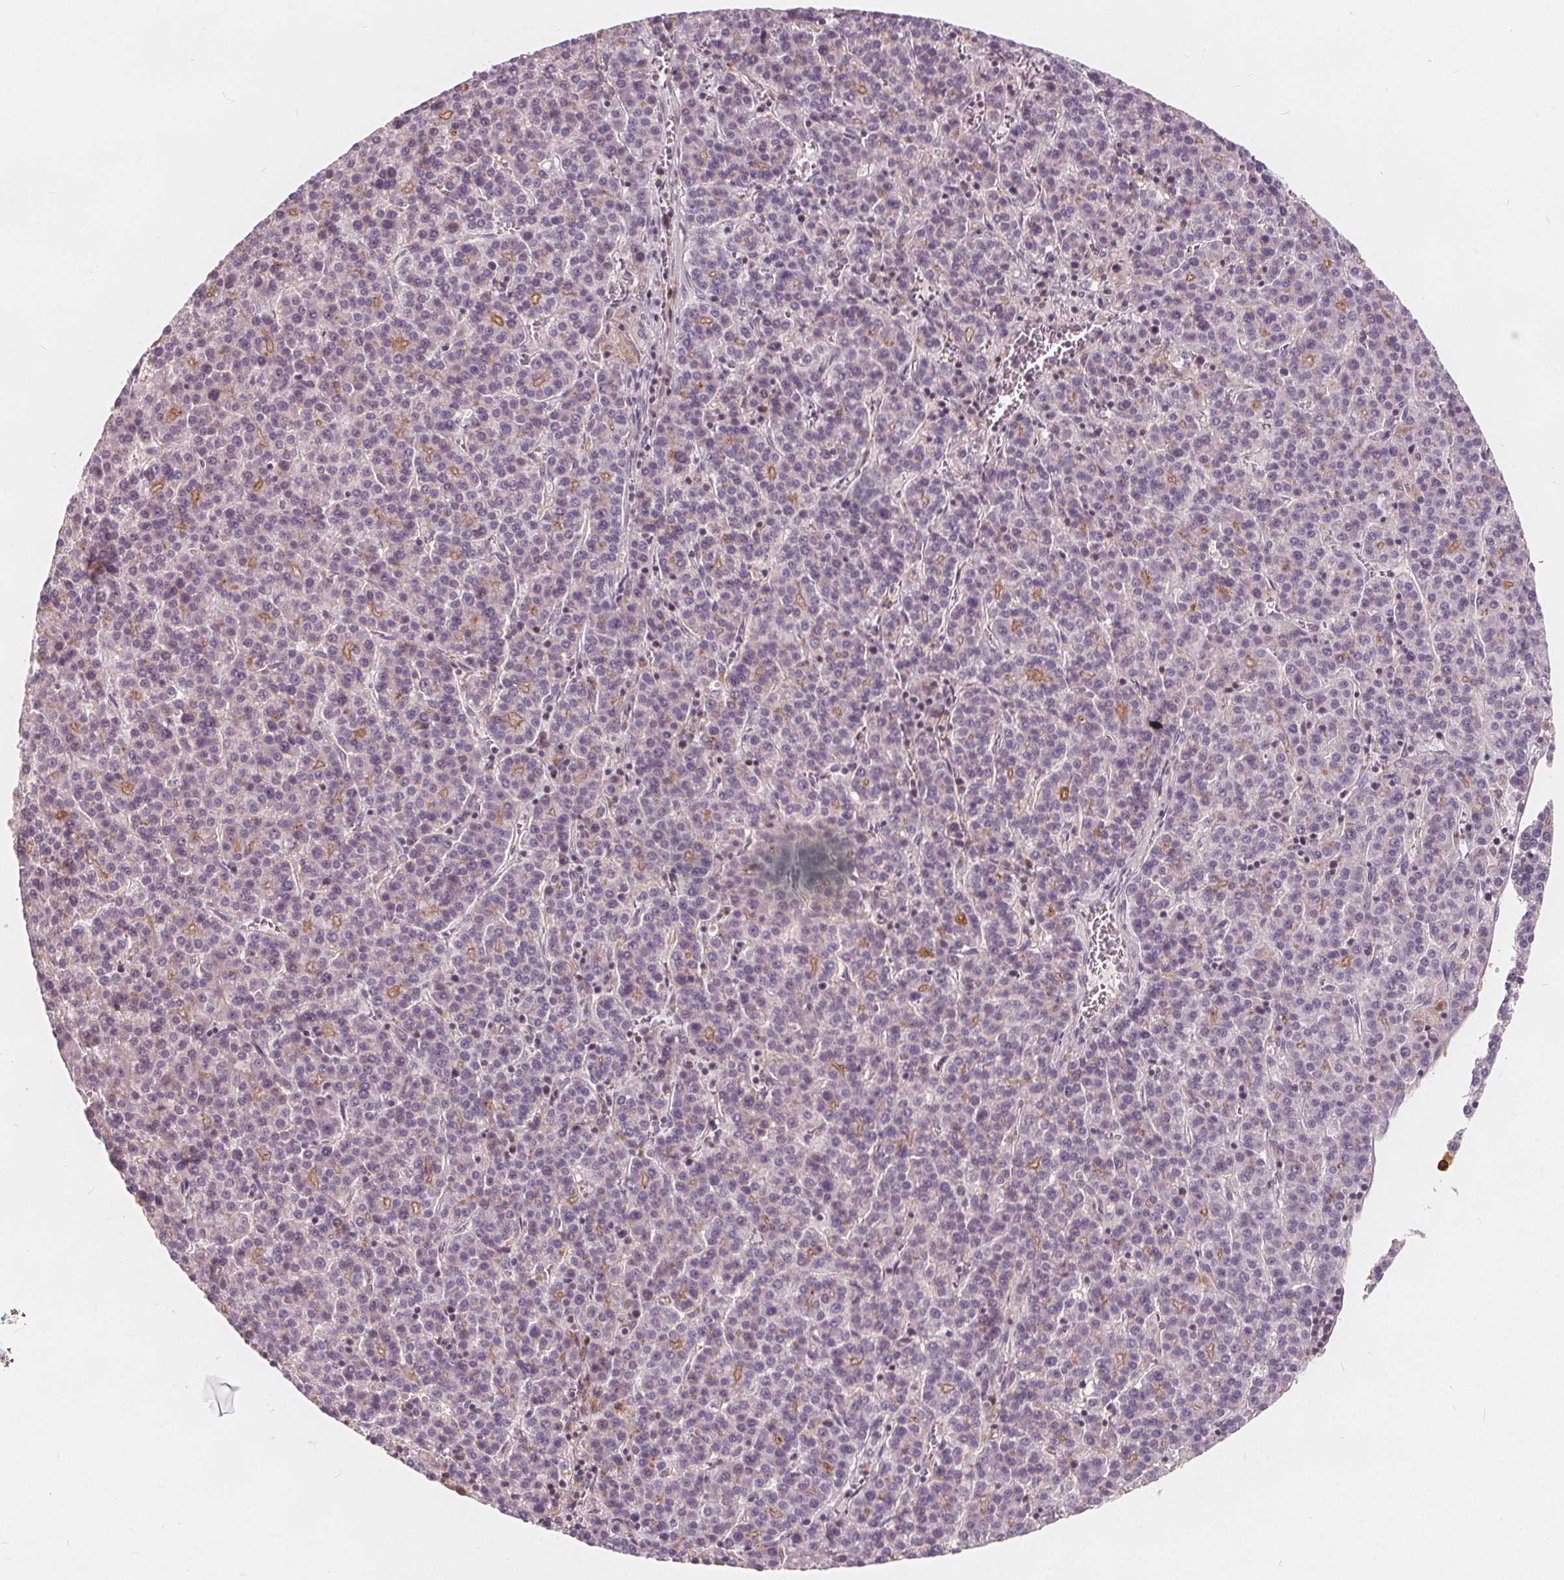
{"staining": {"intensity": "negative", "quantity": "none", "location": "none"}, "tissue": "liver cancer", "cell_type": "Tumor cells", "image_type": "cancer", "snomed": [{"axis": "morphology", "description": "Carcinoma, Hepatocellular, NOS"}, {"axis": "topography", "description": "Liver"}], "caption": "Immunohistochemistry (IHC) photomicrograph of human hepatocellular carcinoma (liver) stained for a protein (brown), which exhibits no expression in tumor cells. (Stains: DAB (3,3'-diaminobenzidine) IHC with hematoxylin counter stain, Microscopy: brightfield microscopy at high magnification).", "gene": "DRC3", "patient": {"sex": "female", "age": 58}}